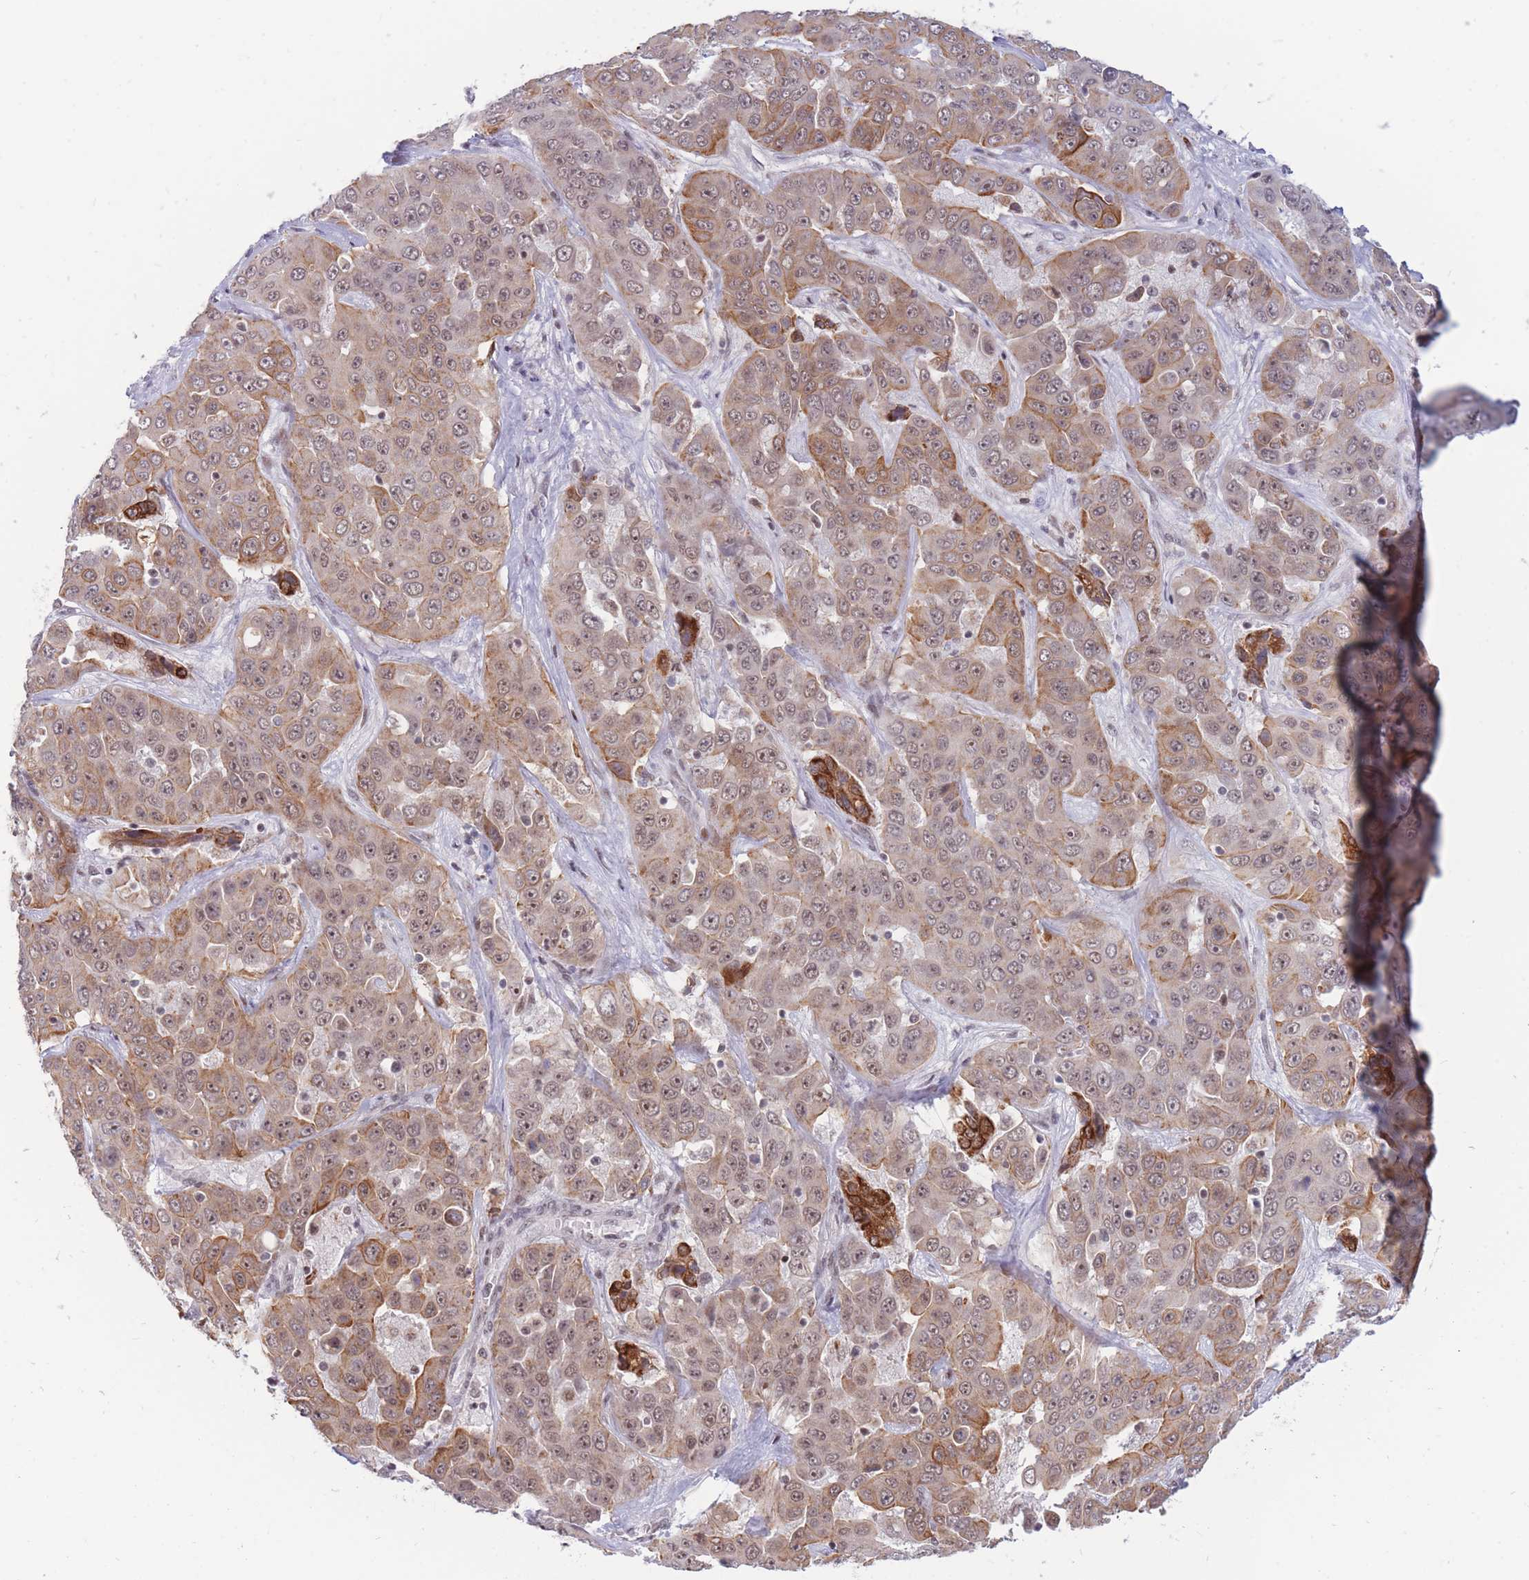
{"staining": {"intensity": "moderate", "quantity": "25%-75%", "location": "cytoplasmic/membranous,nuclear"}, "tissue": "liver cancer", "cell_type": "Tumor cells", "image_type": "cancer", "snomed": [{"axis": "morphology", "description": "Cholangiocarcinoma"}, {"axis": "topography", "description": "Liver"}], "caption": "This is a photomicrograph of immunohistochemistry staining of liver cancer, which shows moderate staining in the cytoplasmic/membranous and nuclear of tumor cells.", "gene": "TARBP2", "patient": {"sex": "female", "age": 52}}